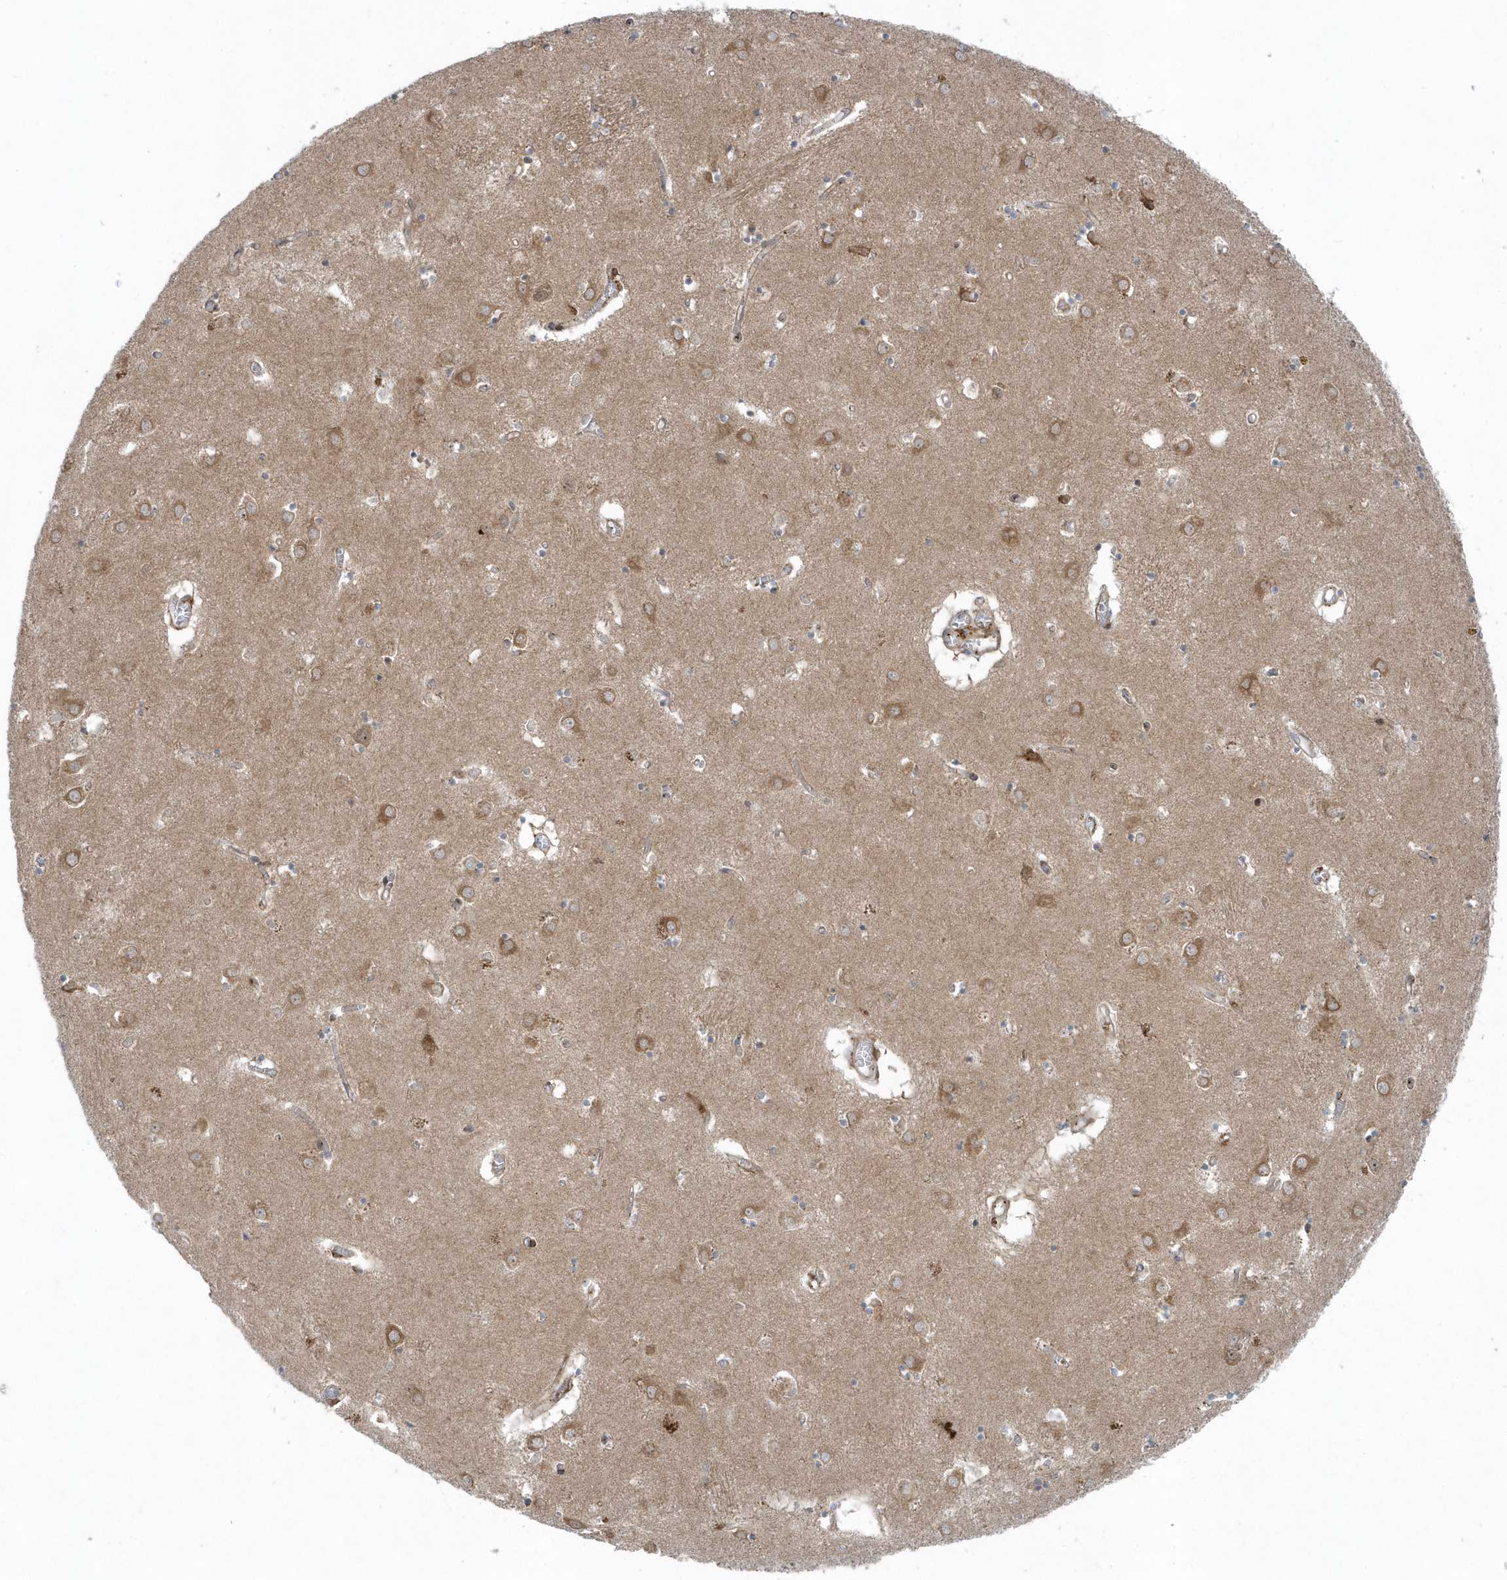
{"staining": {"intensity": "moderate", "quantity": "<25%", "location": "cytoplasmic/membranous"}, "tissue": "caudate", "cell_type": "Glial cells", "image_type": "normal", "snomed": [{"axis": "morphology", "description": "Normal tissue, NOS"}, {"axis": "topography", "description": "Lateral ventricle wall"}], "caption": "Immunohistochemical staining of unremarkable caudate displays <25% levels of moderate cytoplasmic/membranous protein staining in about <25% of glial cells.", "gene": "FAM98A", "patient": {"sex": "male", "age": 70}}